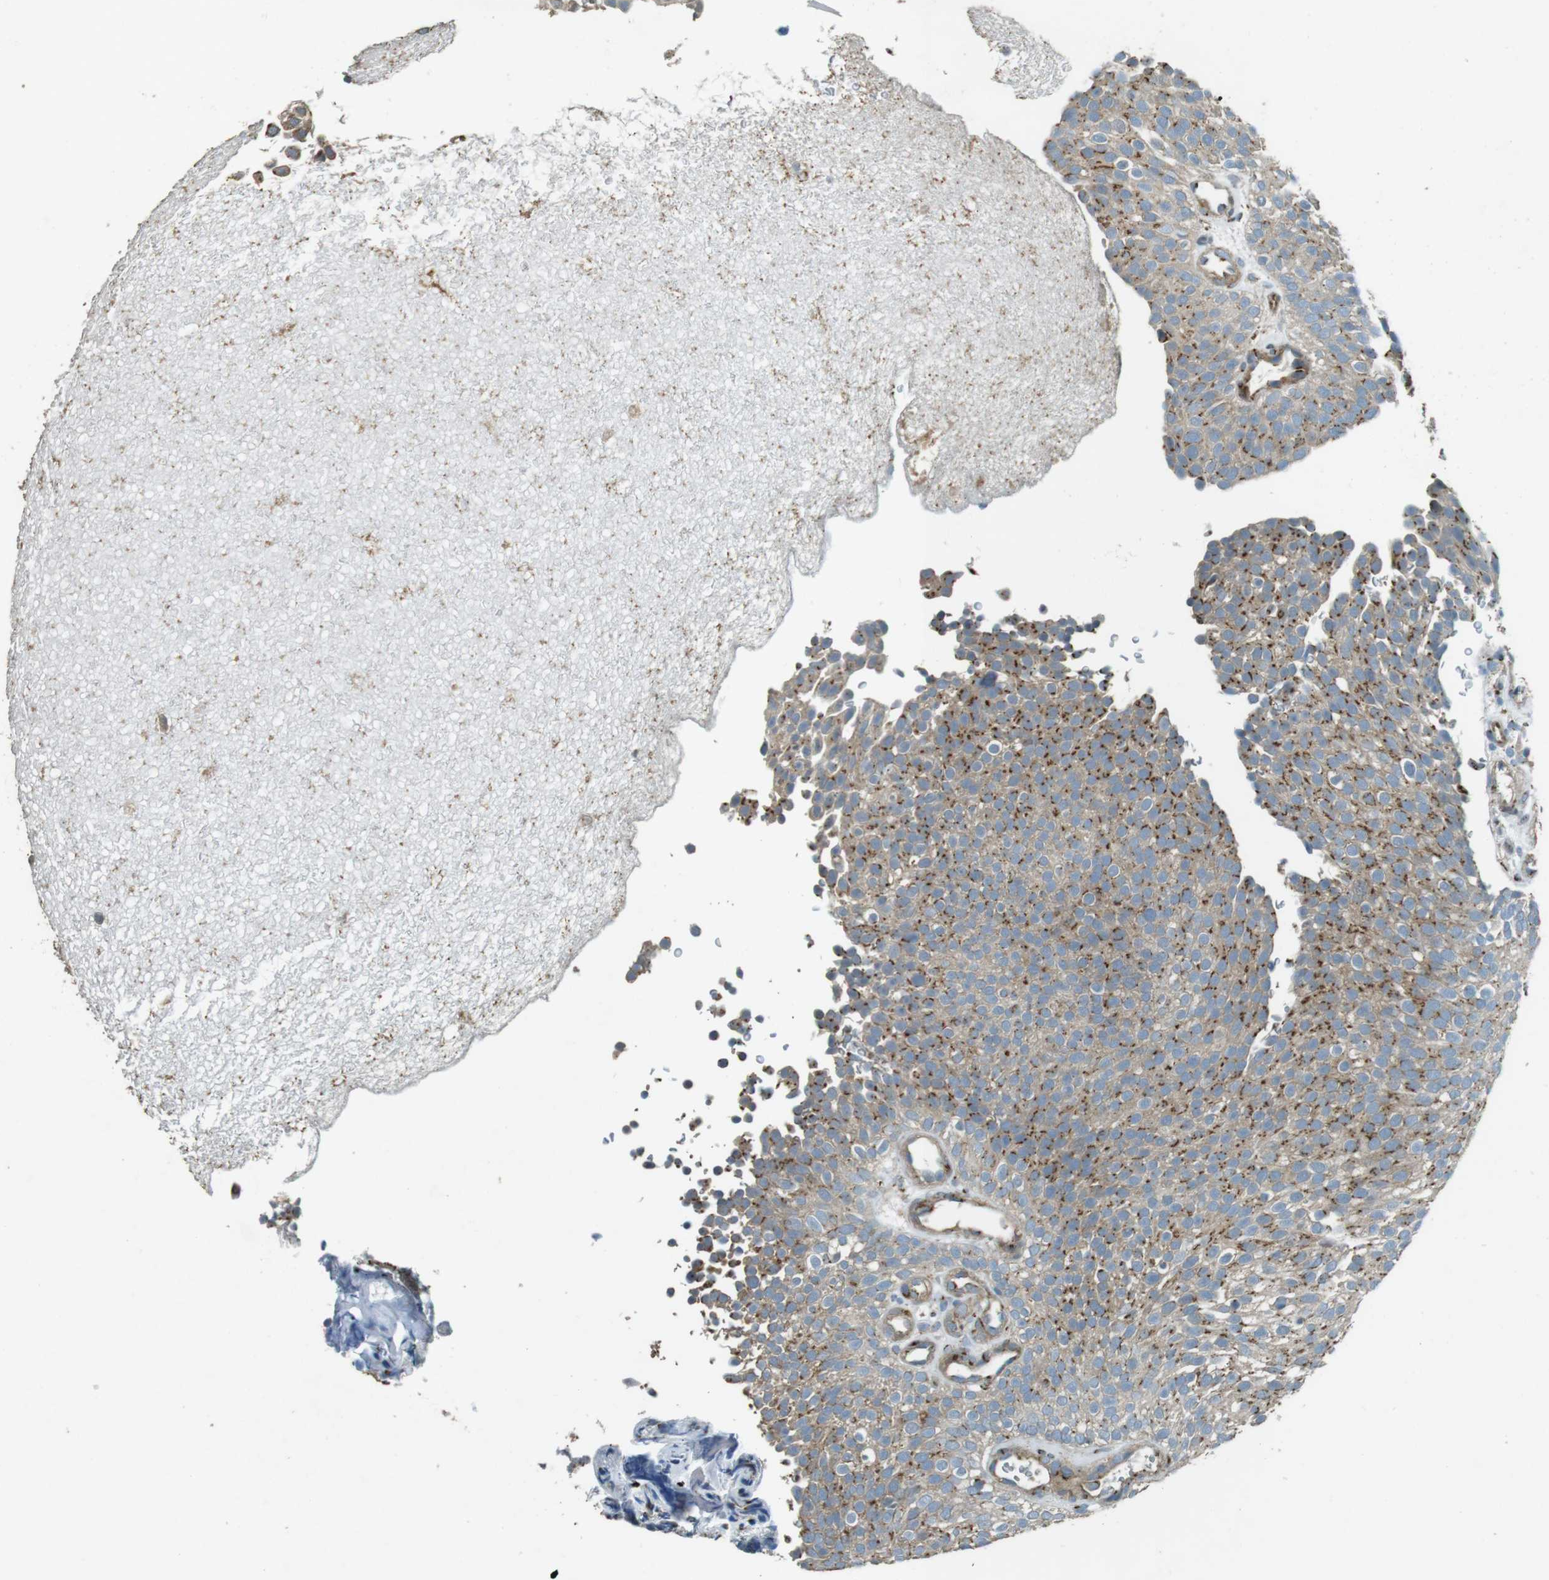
{"staining": {"intensity": "moderate", "quantity": ">75%", "location": "cytoplasmic/membranous"}, "tissue": "urothelial cancer", "cell_type": "Tumor cells", "image_type": "cancer", "snomed": [{"axis": "morphology", "description": "Urothelial carcinoma, Low grade"}, {"axis": "topography", "description": "Urinary bladder"}], "caption": "Urothelial cancer stained for a protein (brown) displays moderate cytoplasmic/membranous positive staining in about >75% of tumor cells.", "gene": "TMEM115", "patient": {"sex": "male", "age": 78}}